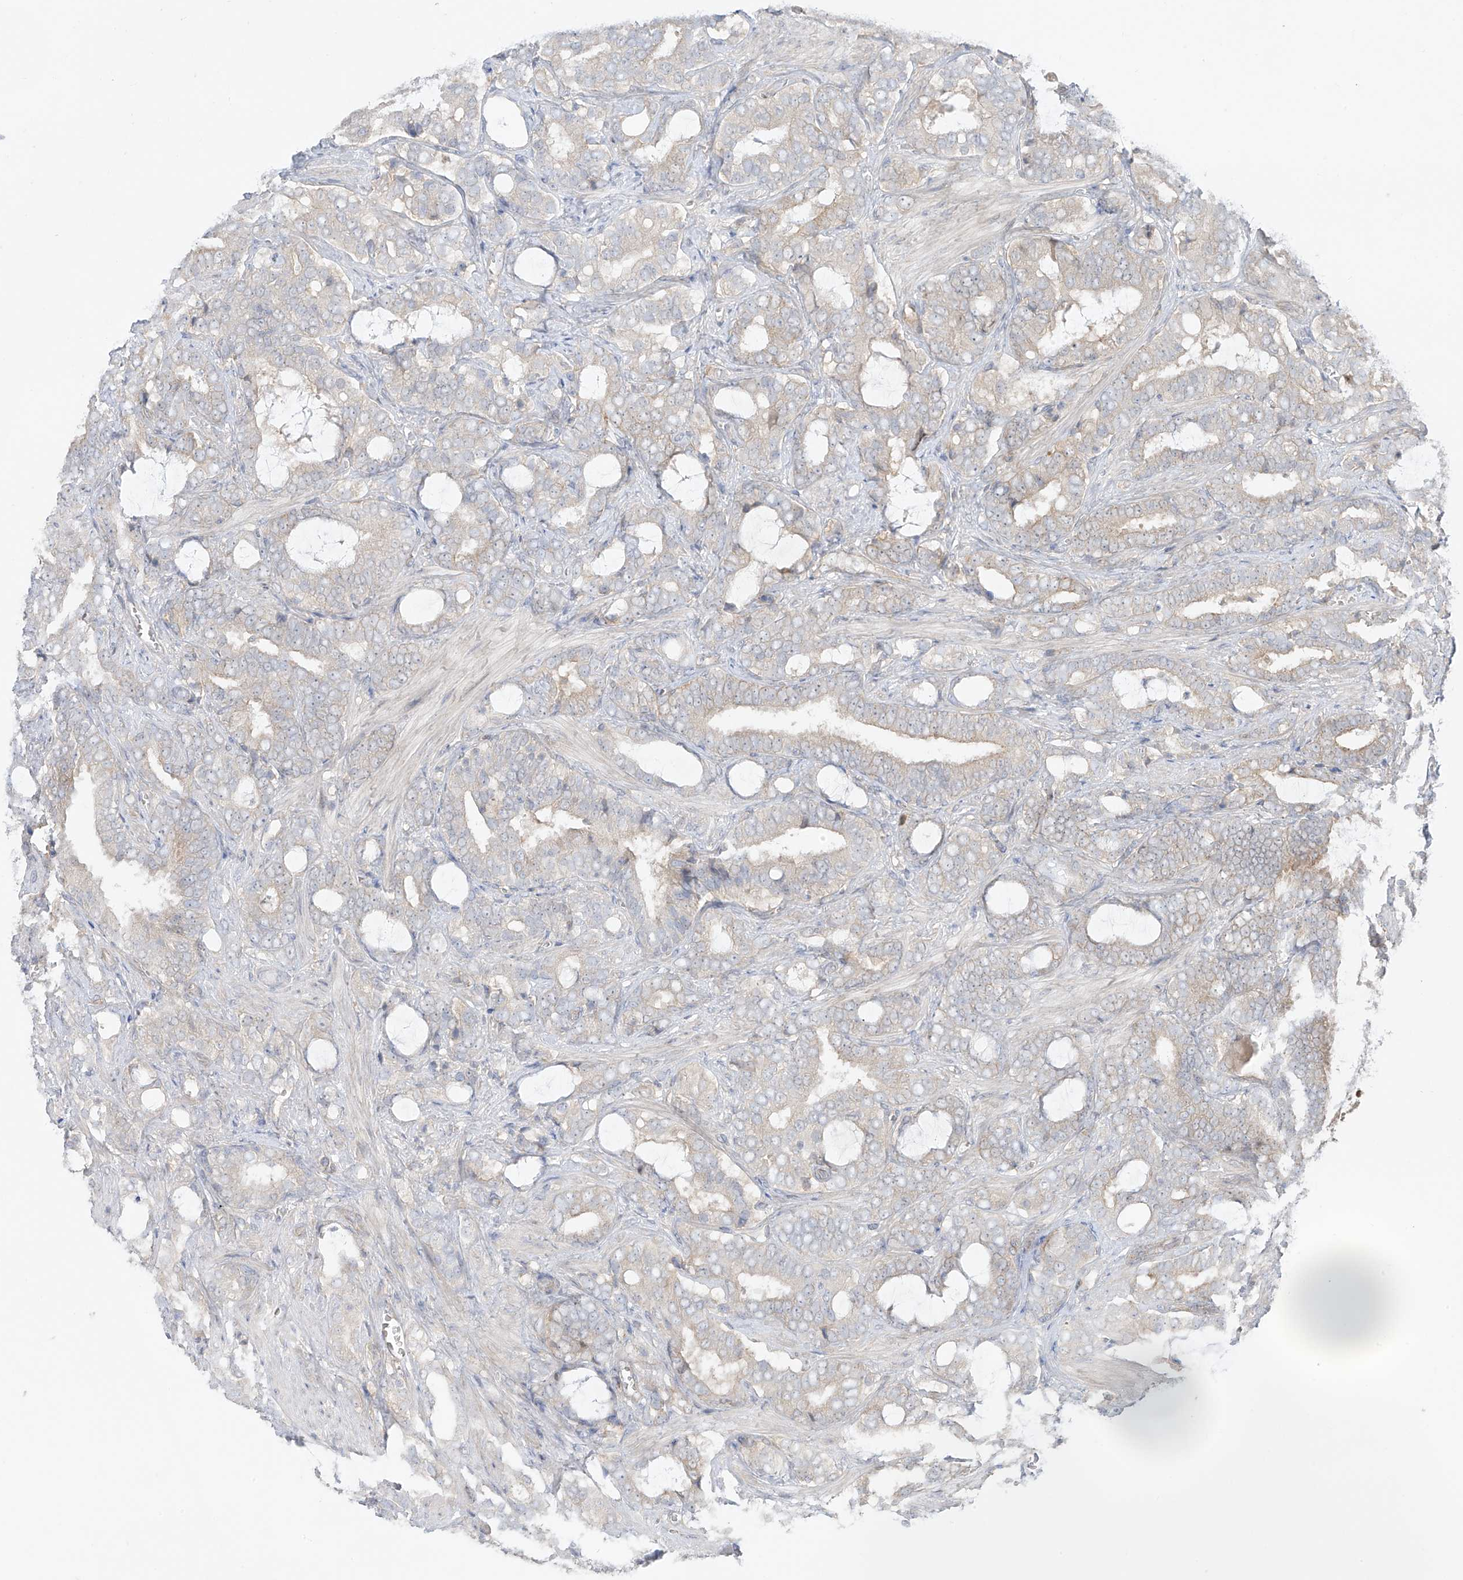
{"staining": {"intensity": "moderate", "quantity": "<25%", "location": "cytoplasmic/membranous"}, "tissue": "prostate cancer", "cell_type": "Tumor cells", "image_type": "cancer", "snomed": [{"axis": "morphology", "description": "Adenocarcinoma, High grade"}, {"axis": "topography", "description": "Prostate and seminal vesicle, NOS"}], "caption": "IHC of prostate cancer reveals low levels of moderate cytoplasmic/membranous staining in approximately <25% of tumor cells.", "gene": "EIPR1", "patient": {"sex": "male", "age": 67}}